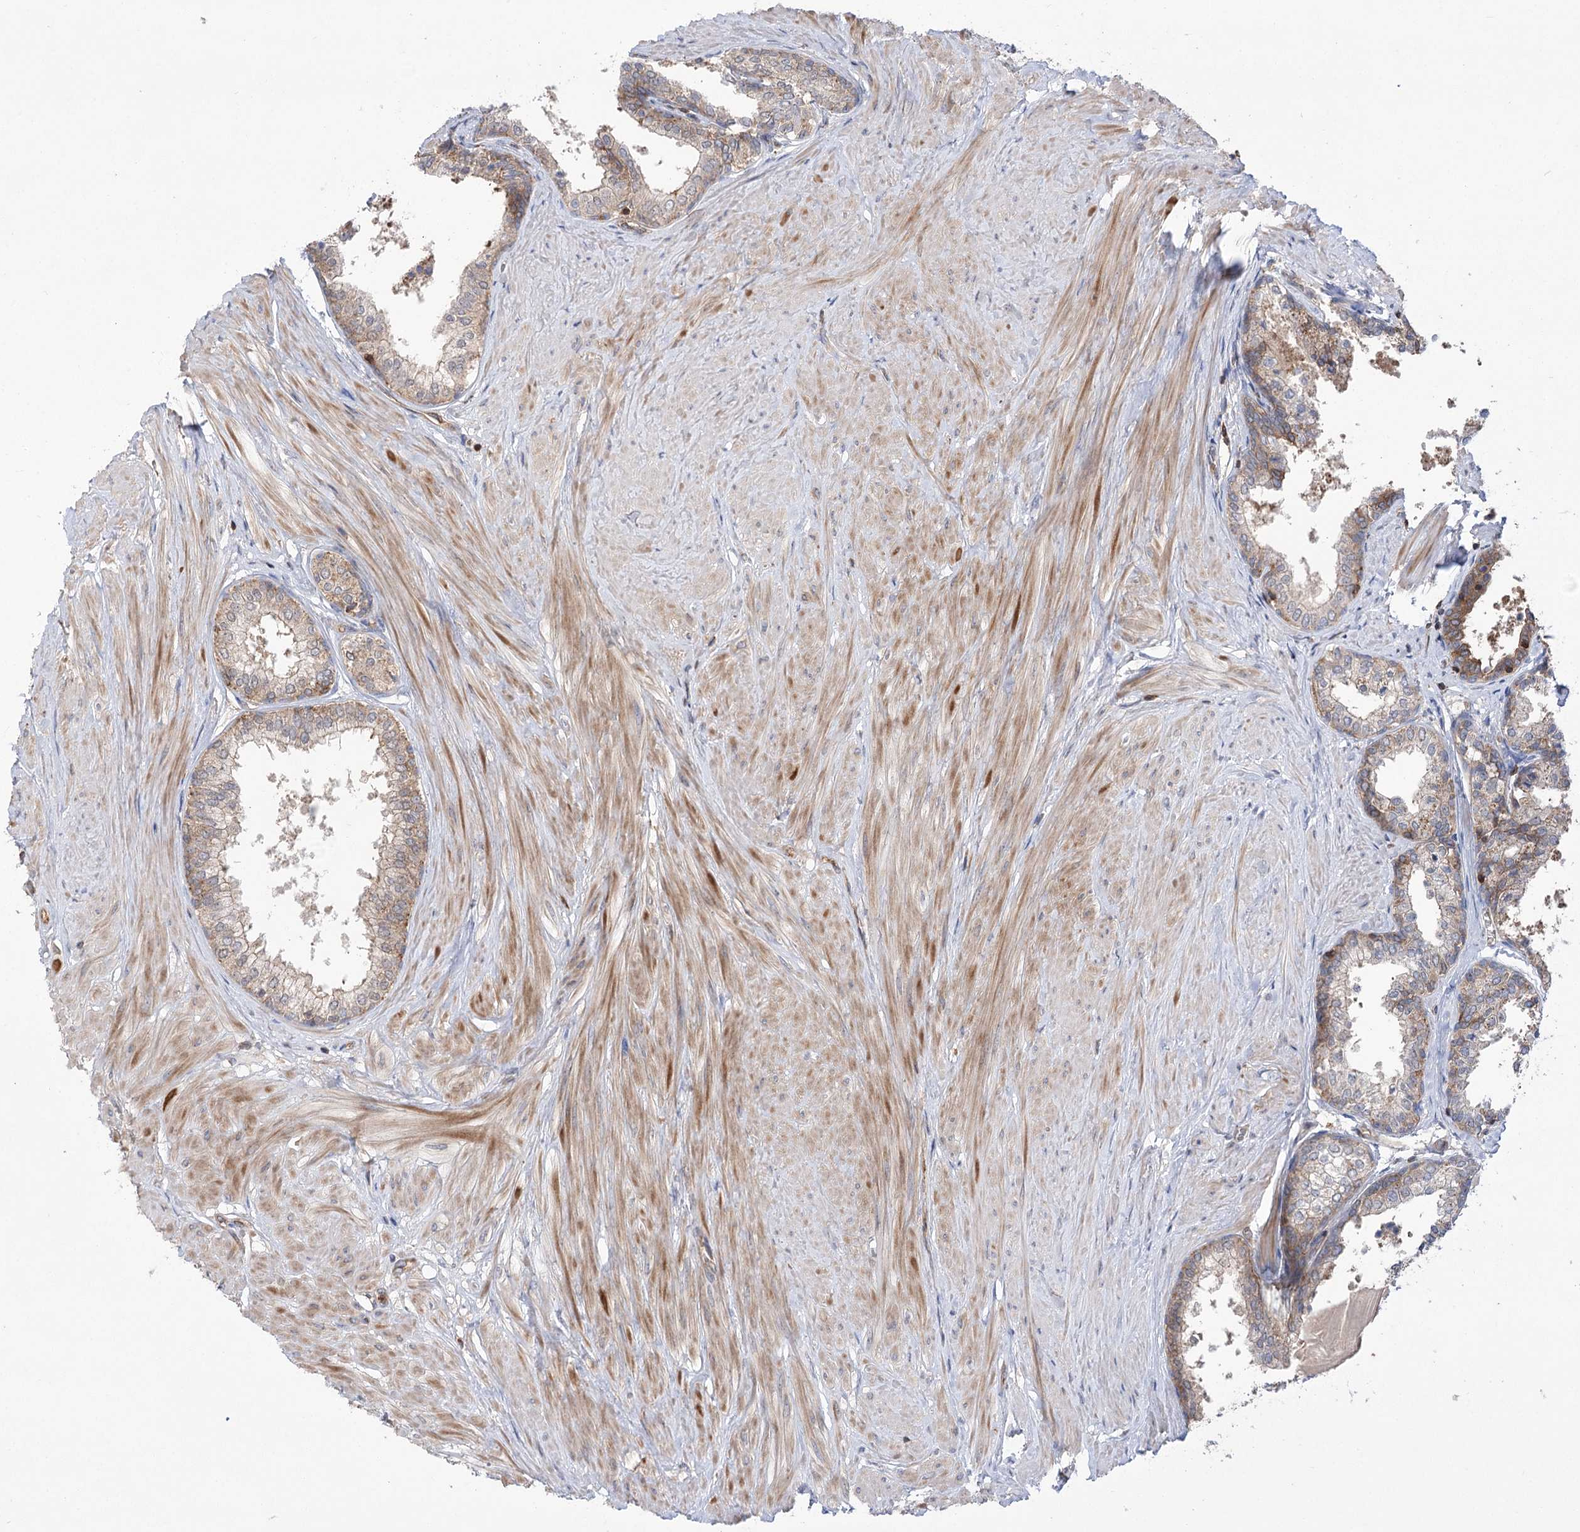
{"staining": {"intensity": "moderate", "quantity": "25%-75%", "location": "cytoplasmic/membranous"}, "tissue": "prostate", "cell_type": "Glandular cells", "image_type": "normal", "snomed": [{"axis": "morphology", "description": "Normal tissue, NOS"}, {"axis": "topography", "description": "Prostate"}], "caption": "Moderate cytoplasmic/membranous expression for a protein is present in about 25%-75% of glandular cells of normal prostate using immunohistochemistry.", "gene": "VPS37B", "patient": {"sex": "male", "age": 48}}